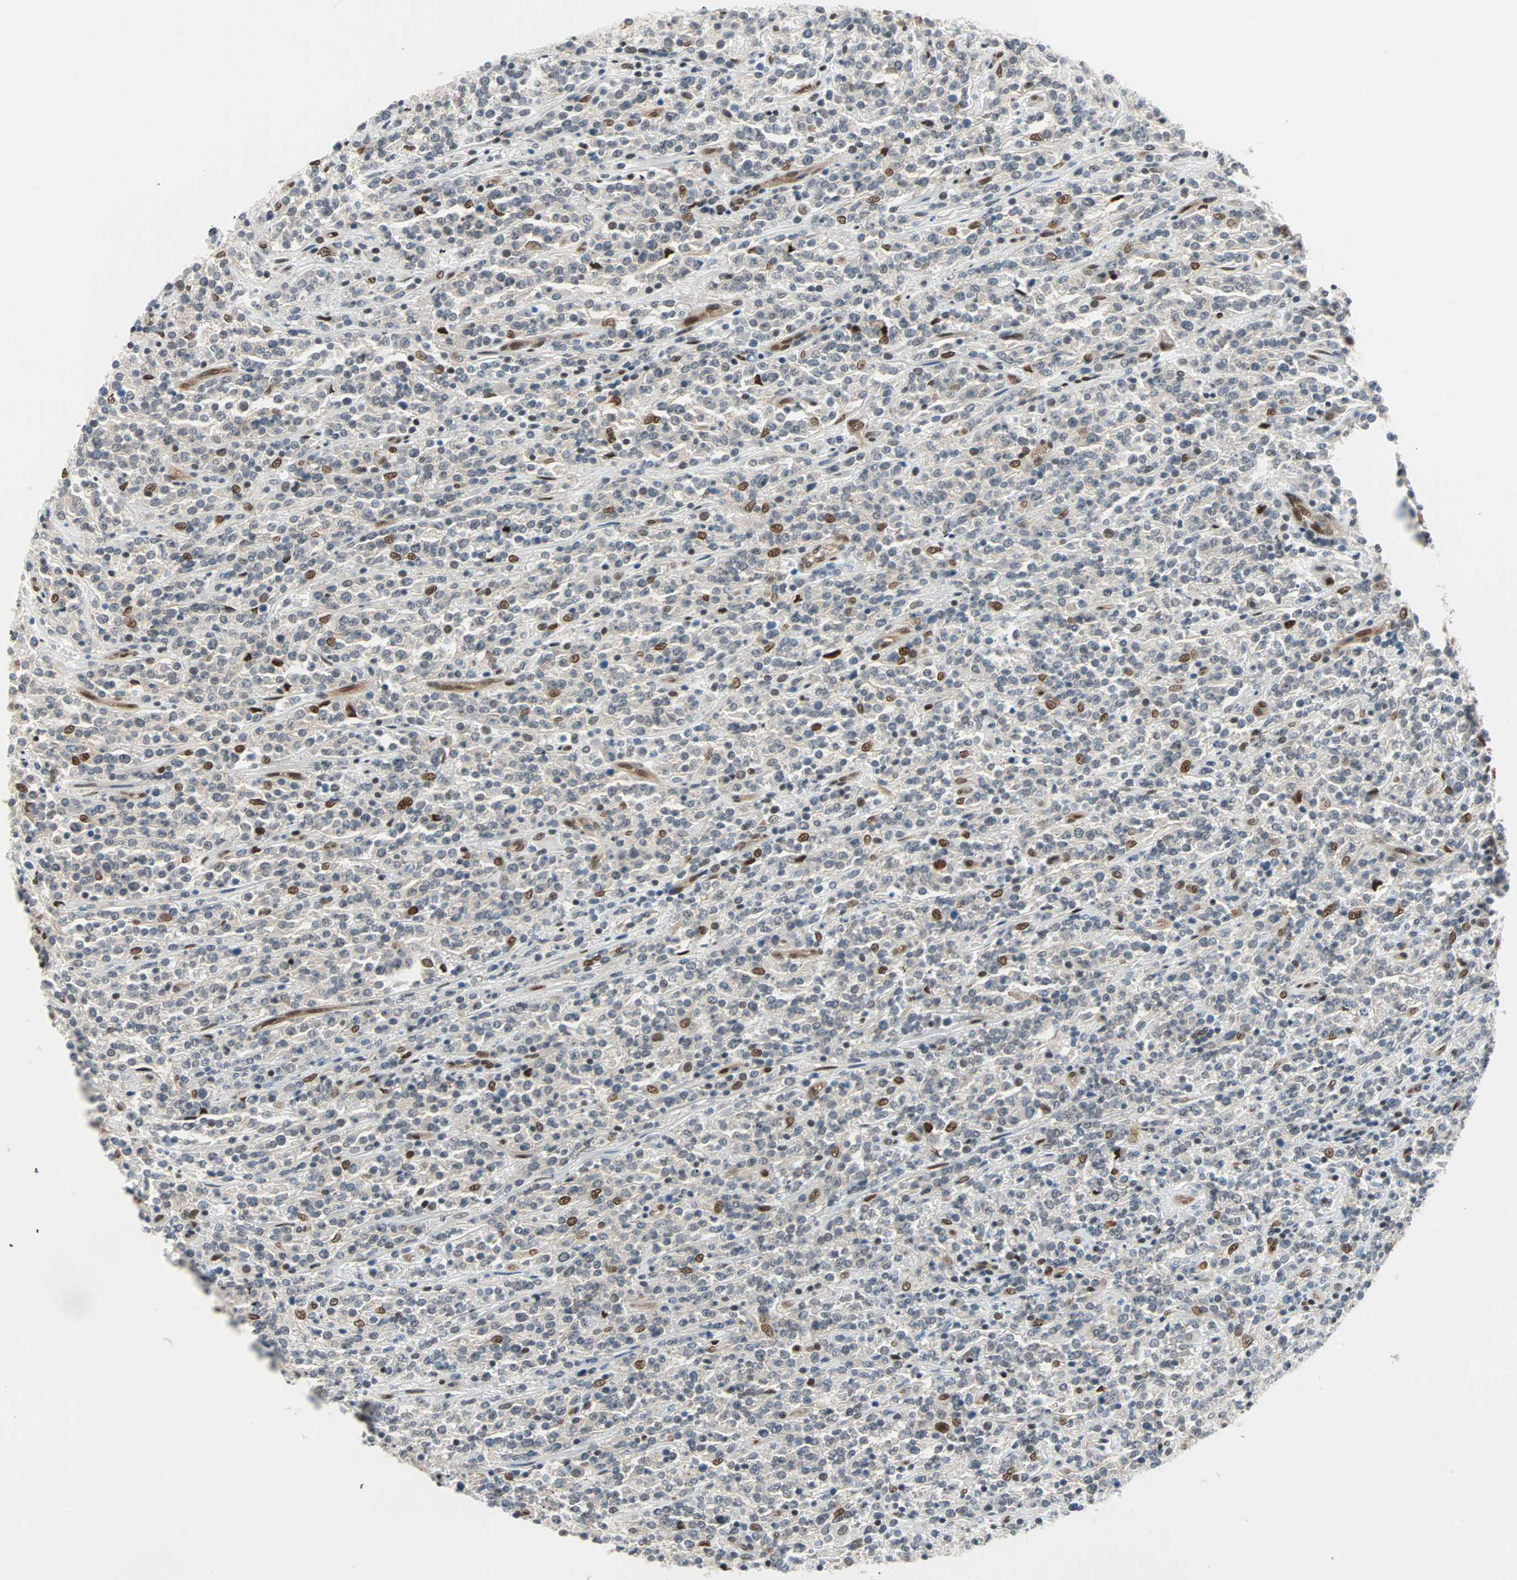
{"staining": {"intensity": "strong", "quantity": "<25%", "location": "nuclear"}, "tissue": "lymphoma", "cell_type": "Tumor cells", "image_type": "cancer", "snomed": [{"axis": "morphology", "description": "Malignant lymphoma, non-Hodgkin's type, High grade"}, {"axis": "topography", "description": "Soft tissue"}], "caption": "The photomicrograph demonstrates staining of lymphoma, revealing strong nuclear protein positivity (brown color) within tumor cells.", "gene": "WWTR1", "patient": {"sex": "male", "age": 18}}